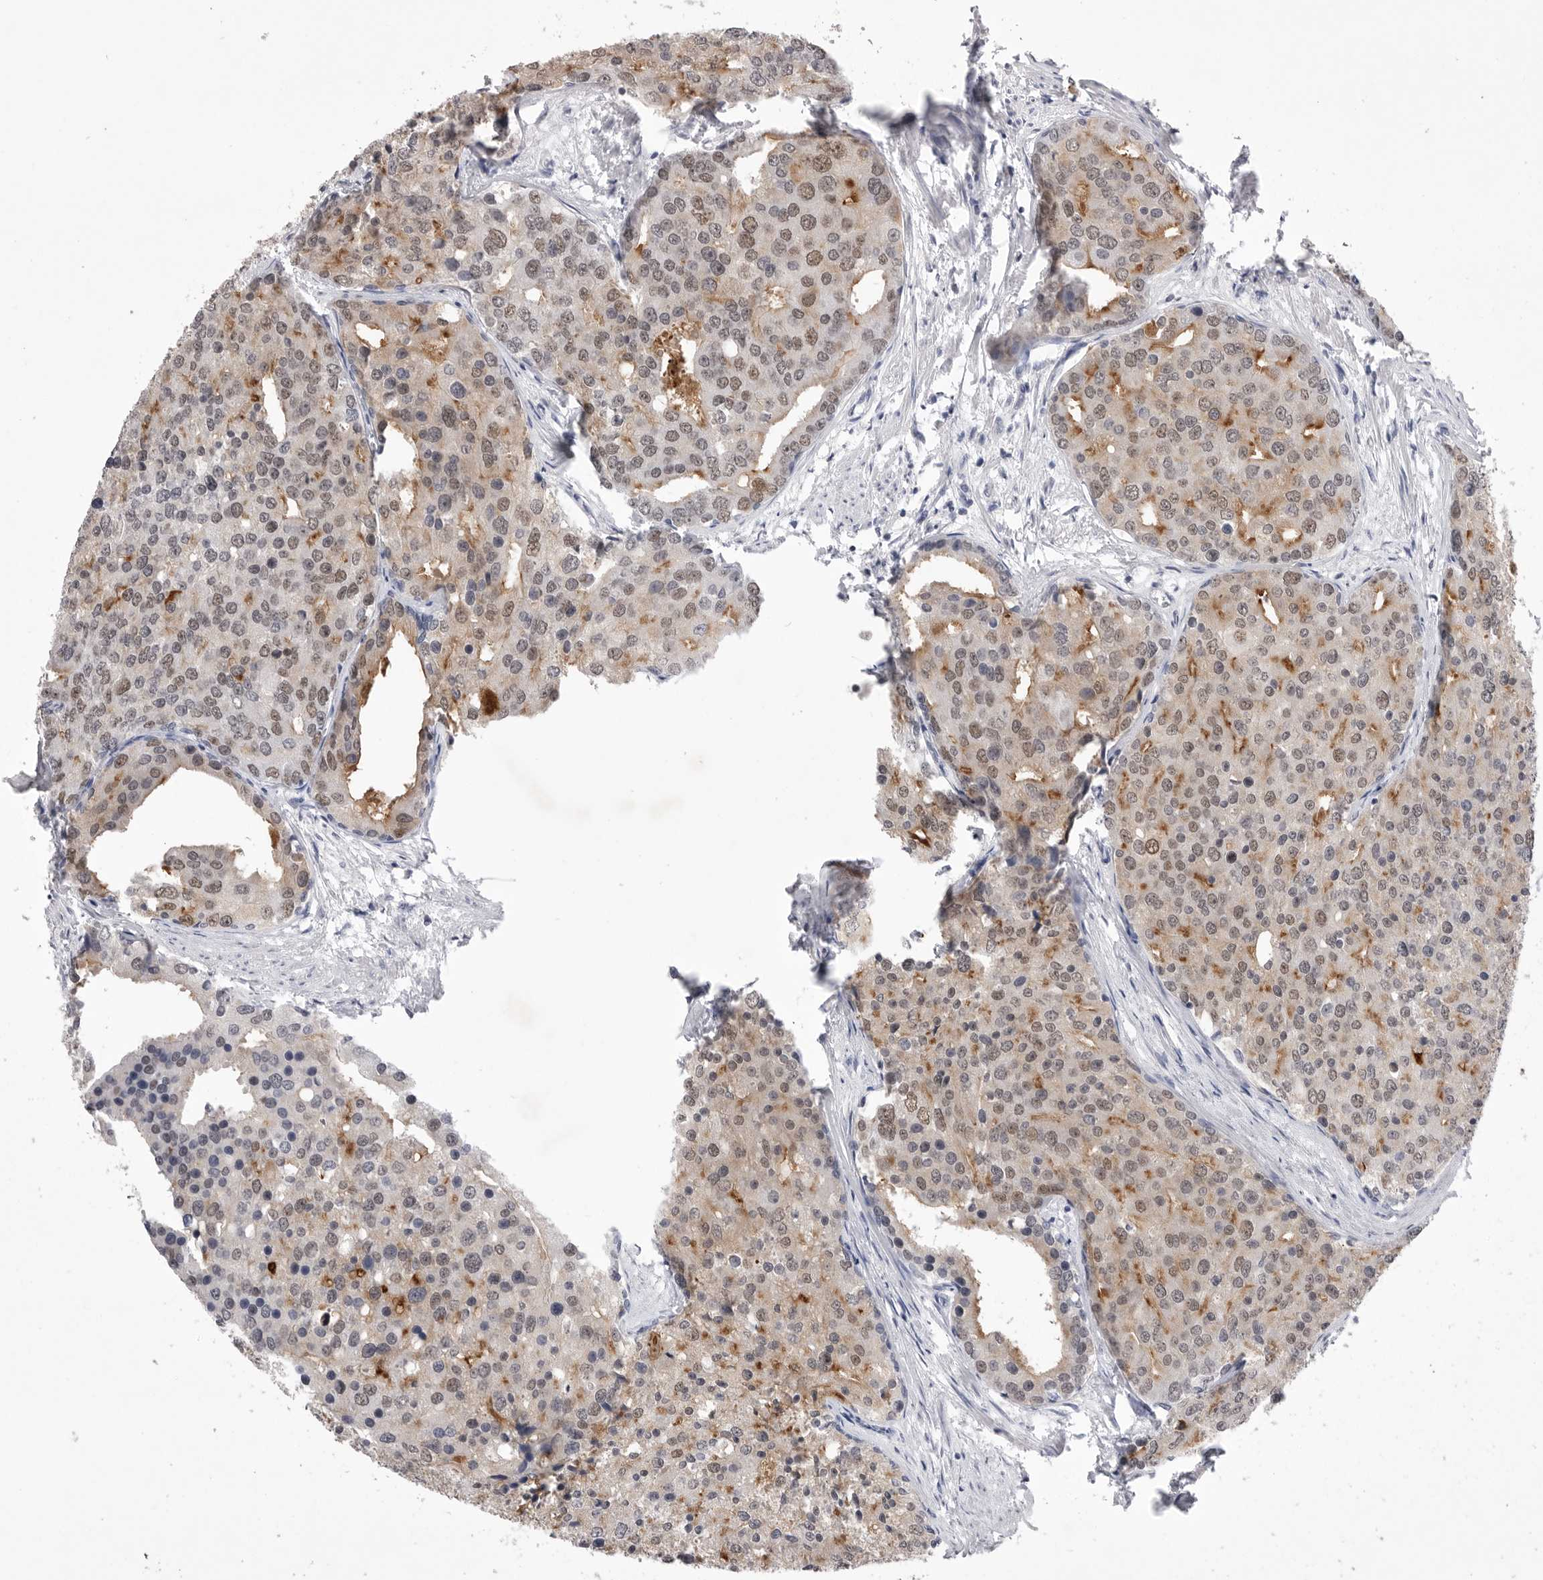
{"staining": {"intensity": "moderate", "quantity": "25%-75%", "location": "cytoplasmic/membranous,nuclear"}, "tissue": "prostate cancer", "cell_type": "Tumor cells", "image_type": "cancer", "snomed": [{"axis": "morphology", "description": "Adenocarcinoma, High grade"}, {"axis": "topography", "description": "Prostate"}], "caption": "Prostate cancer stained for a protein displays moderate cytoplasmic/membranous and nuclear positivity in tumor cells. The protein is shown in brown color, while the nuclei are stained blue.", "gene": "ZBTB7B", "patient": {"sex": "male", "age": 50}}